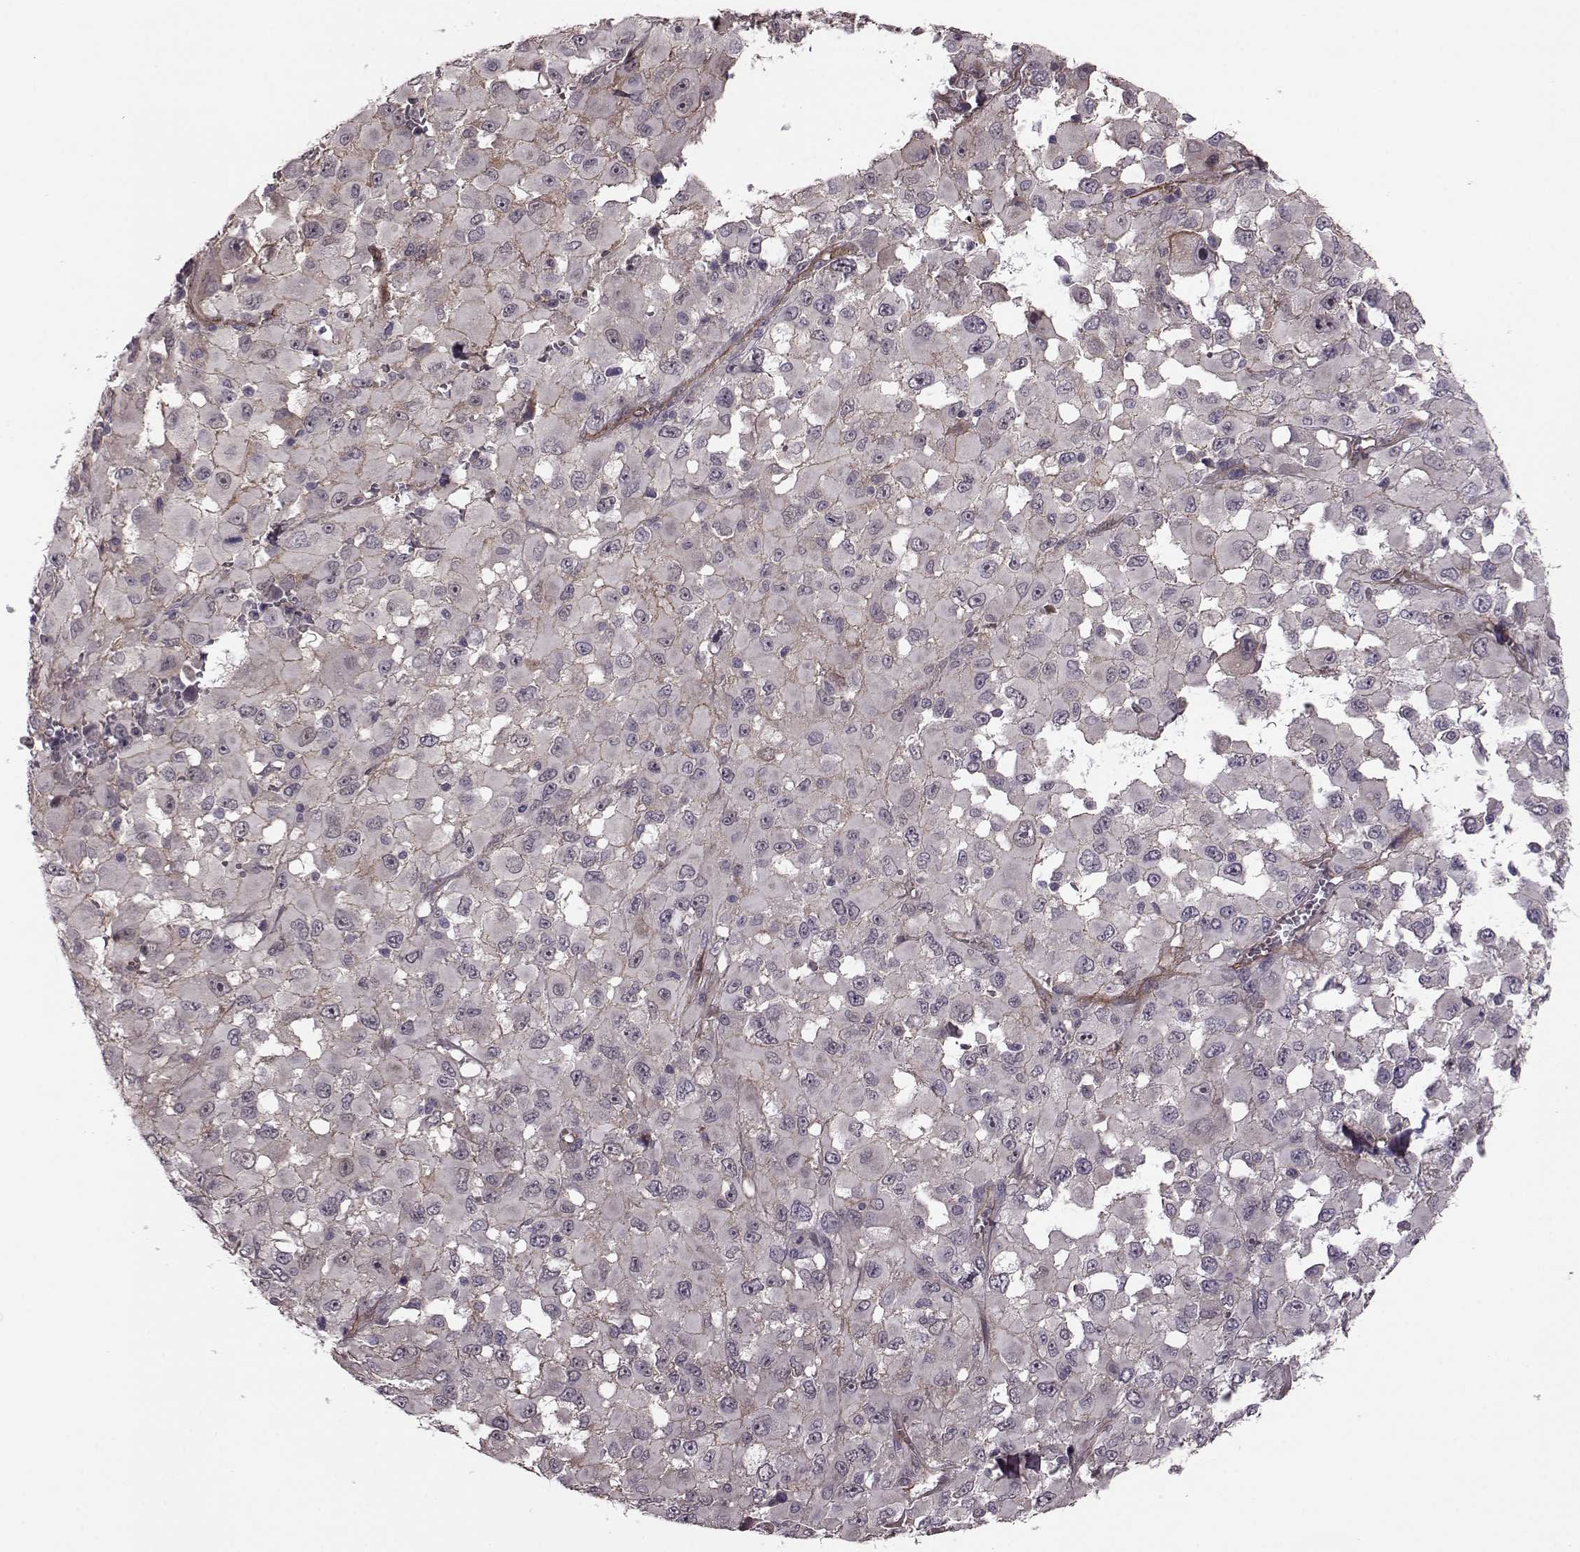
{"staining": {"intensity": "negative", "quantity": "none", "location": "none"}, "tissue": "melanoma", "cell_type": "Tumor cells", "image_type": "cancer", "snomed": [{"axis": "morphology", "description": "Malignant melanoma, Metastatic site"}, {"axis": "topography", "description": "Lymph node"}], "caption": "Immunohistochemistry of melanoma exhibits no staining in tumor cells.", "gene": "SYNPO", "patient": {"sex": "male", "age": 50}}